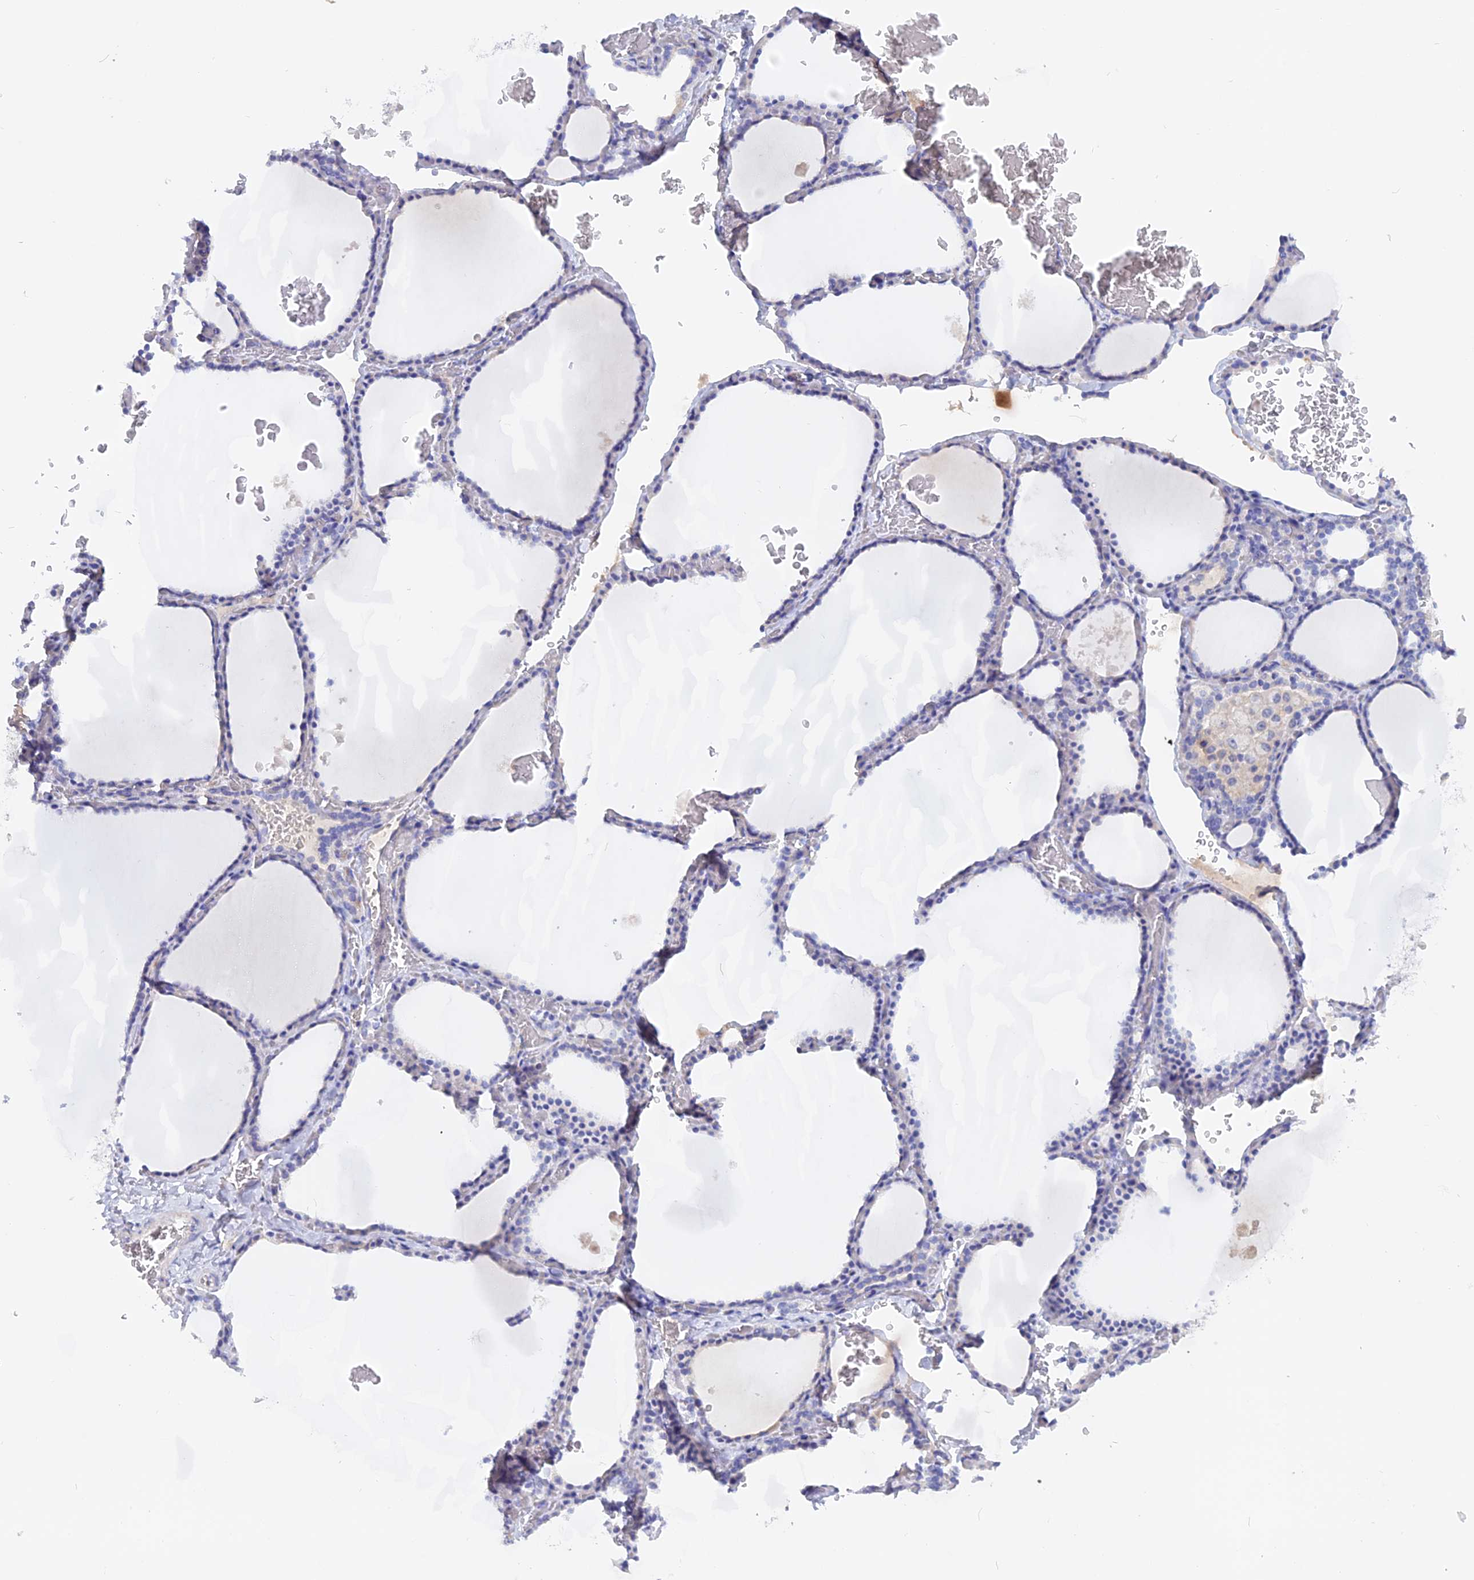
{"staining": {"intensity": "negative", "quantity": "none", "location": "none"}, "tissue": "thyroid gland", "cell_type": "Glandular cells", "image_type": "normal", "snomed": [{"axis": "morphology", "description": "Normal tissue, NOS"}, {"axis": "topography", "description": "Thyroid gland"}], "caption": "This is a image of immunohistochemistry (IHC) staining of benign thyroid gland, which shows no positivity in glandular cells.", "gene": "ADGRA1", "patient": {"sex": "female", "age": 39}}